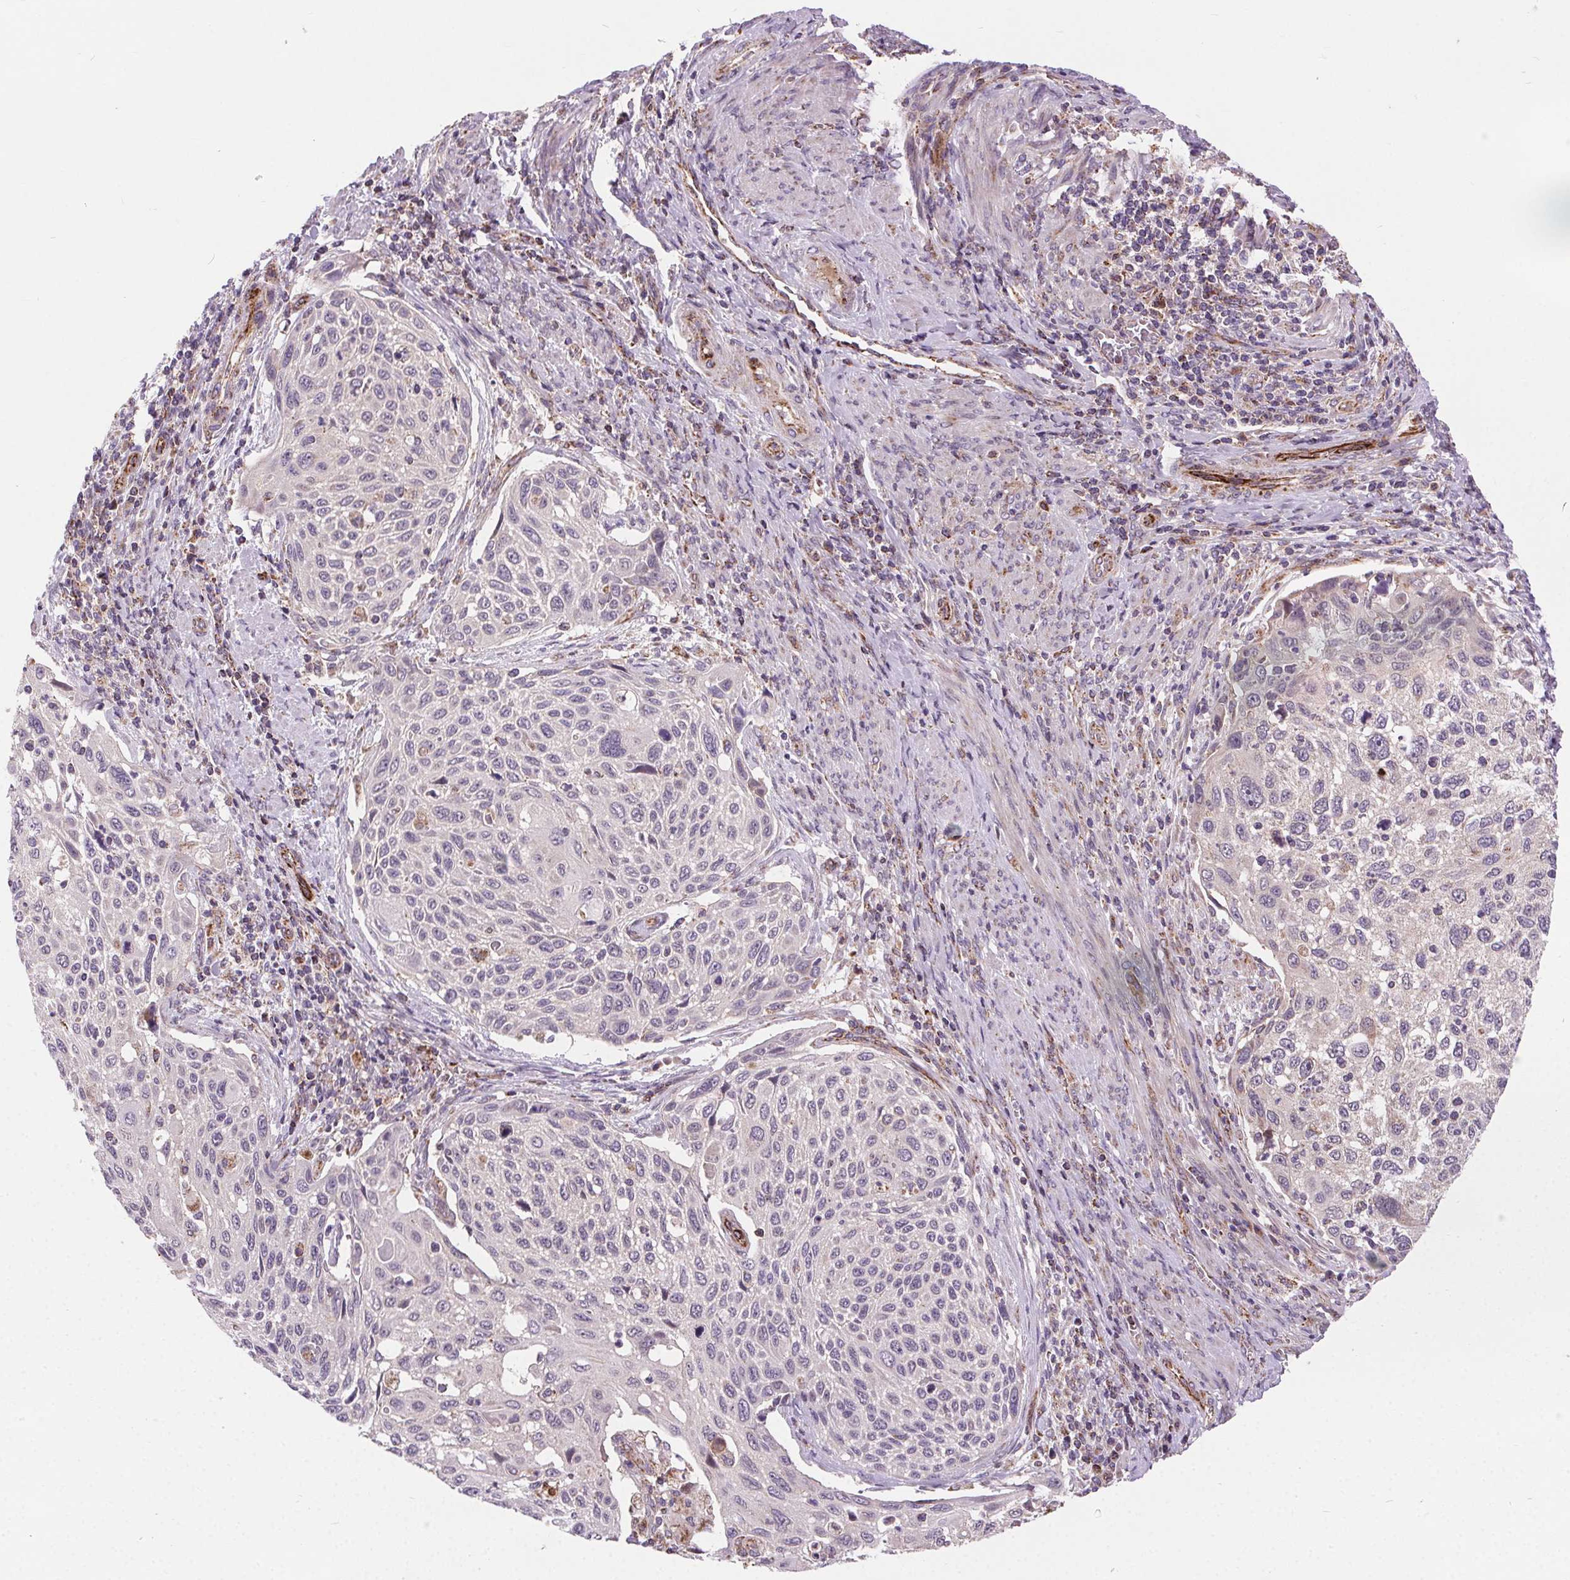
{"staining": {"intensity": "negative", "quantity": "none", "location": "none"}, "tissue": "cervical cancer", "cell_type": "Tumor cells", "image_type": "cancer", "snomed": [{"axis": "morphology", "description": "Squamous cell carcinoma, NOS"}, {"axis": "topography", "description": "Cervix"}], "caption": "Immunohistochemistry (IHC) photomicrograph of neoplastic tissue: squamous cell carcinoma (cervical) stained with DAB (3,3'-diaminobenzidine) exhibits no significant protein expression in tumor cells.", "gene": "GOLT1B", "patient": {"sex": "female", "age": 70}}